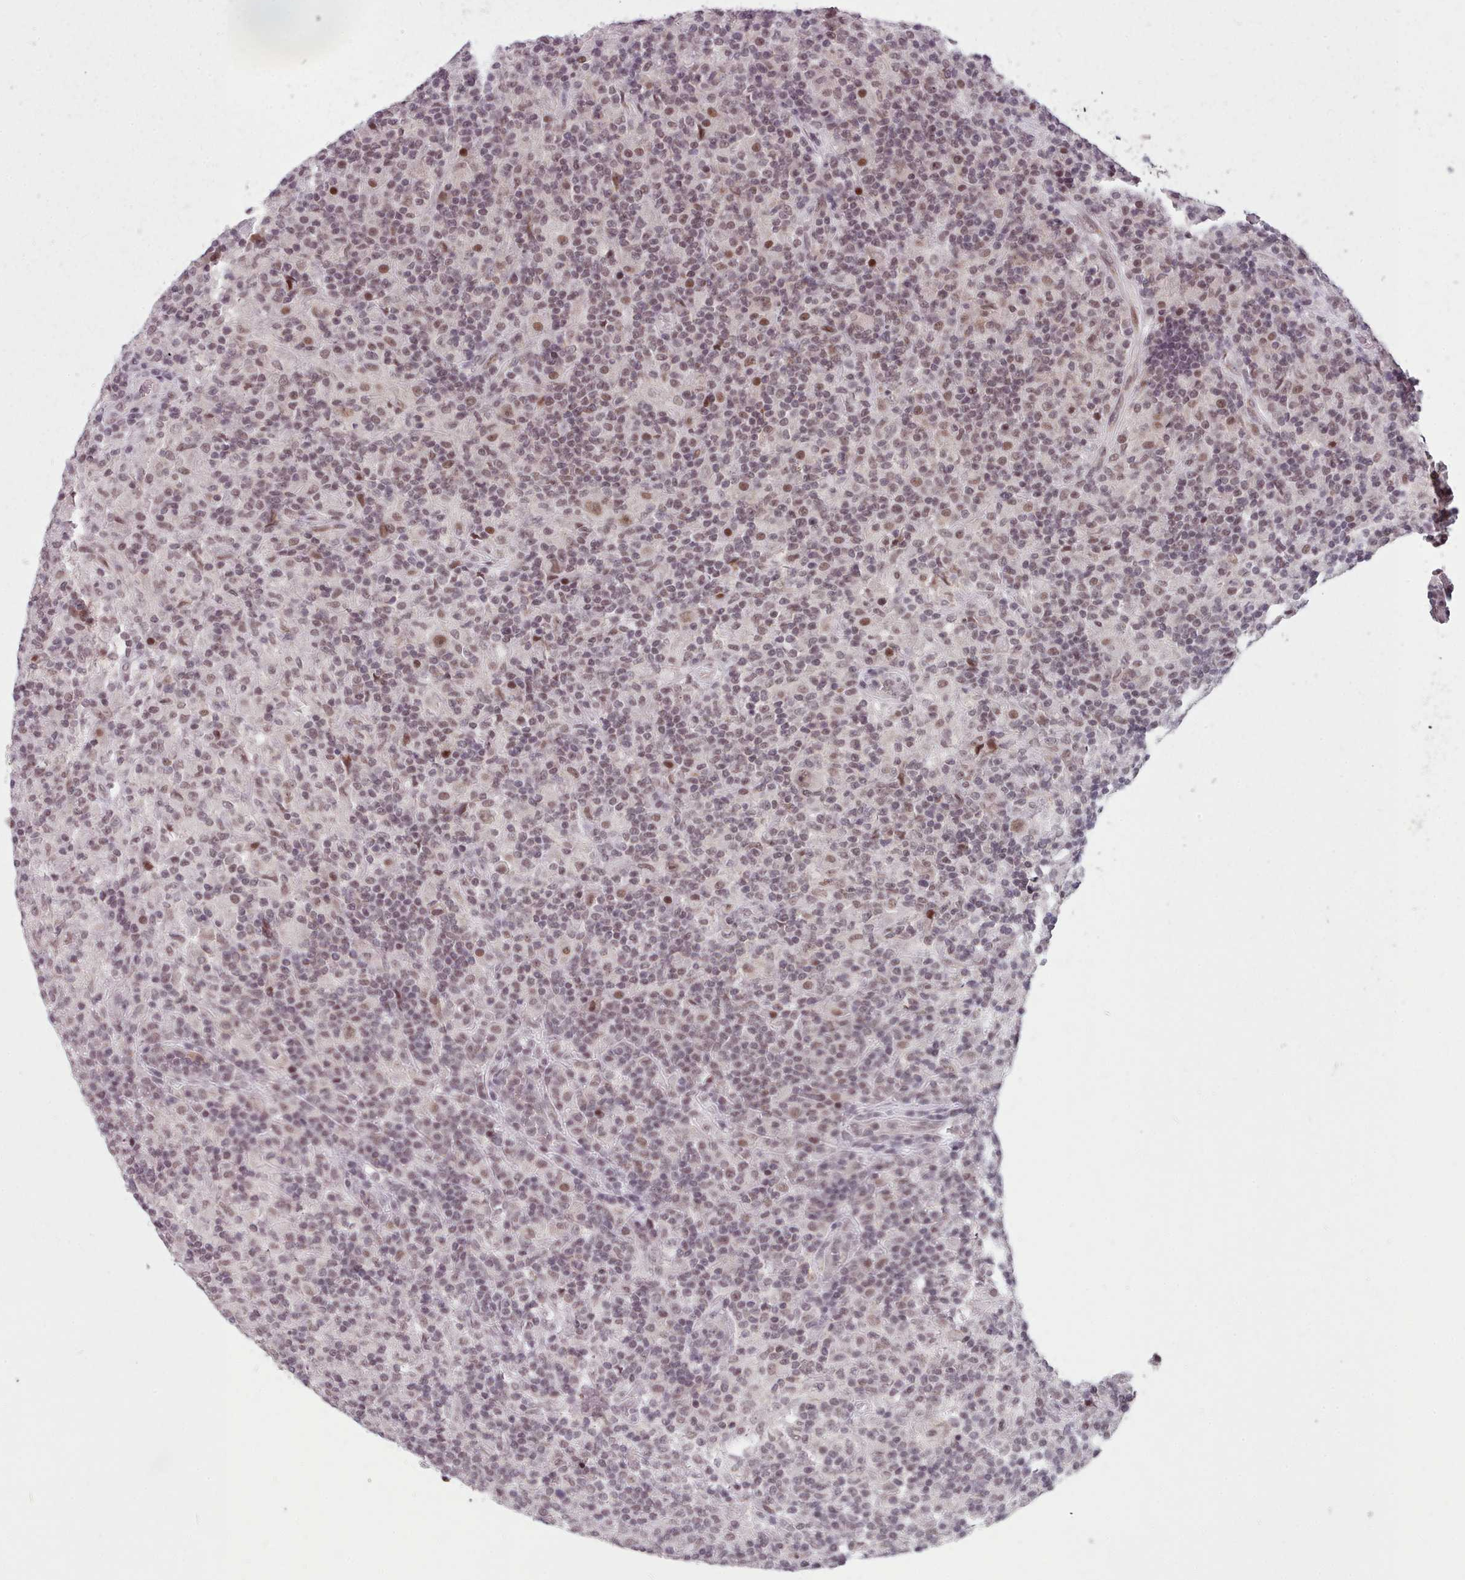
{"staining": {"intensity": "moderate", "quantity": ">75%", "location": "nuclear"}, "tissue": "lymphoma", "cell_type": "Tumor cells", "image_type": "cancer", "snomed": [{"axis": "morphology", "description": "Hodgkin's disease, NOS"}, {"axis": "topography", "description": "Lymph node"}], "caption": "Hodgkin's disease stained for a protein demonstrates moderate nuclear positivity in tumor cells.", "gene": "SRSF9", "patient": {"sex": "male", "age": 70}}